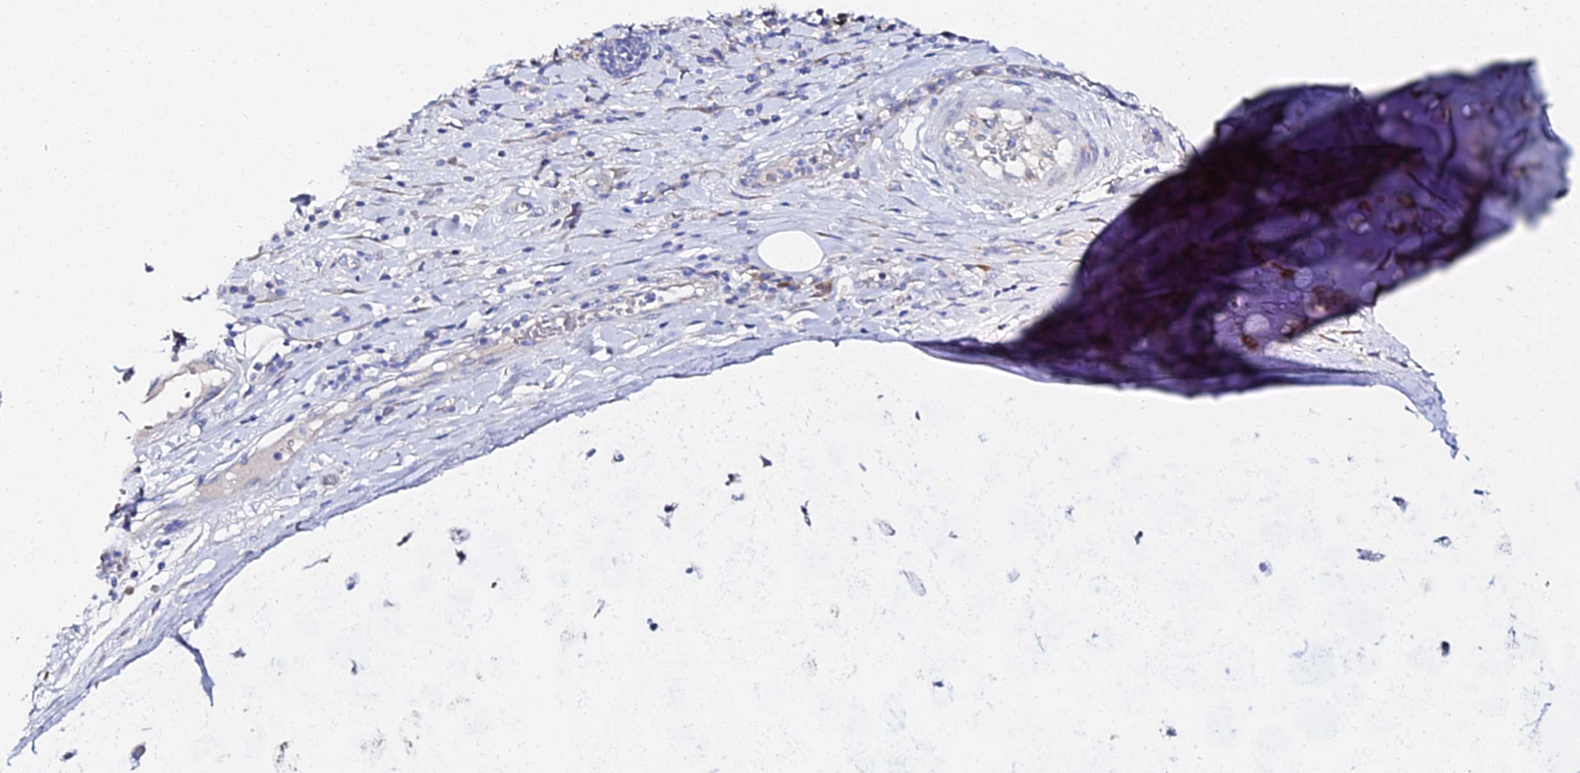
{"staining": {"intensity": "strong", "quantity": "25%-75%", "location": "cytoplasmic/membranous"}, "tissue": "soft tissue", "cell_type": "Chondrocytes", "image_type": "normal", "snomed": [{"axis": "morphology", "description": "Normal tissue, NOS"}, {"axis": "morphology", "description": "Squamous cell carcinoma, NOS"}, {"axis": "topography", "description": "Bronchus"}, {"axis": "topography", "description": "Lung"}], "caption": "A photomicrograph showing strong cytoplasmic/membranous positivity in about 25%-75% of chondrocytes in unremarkable soft tissue, as visualized by brown immunohistochemical staining.", "gene": "PTTG1", "patient": {"sex": "male", "age": 64}}